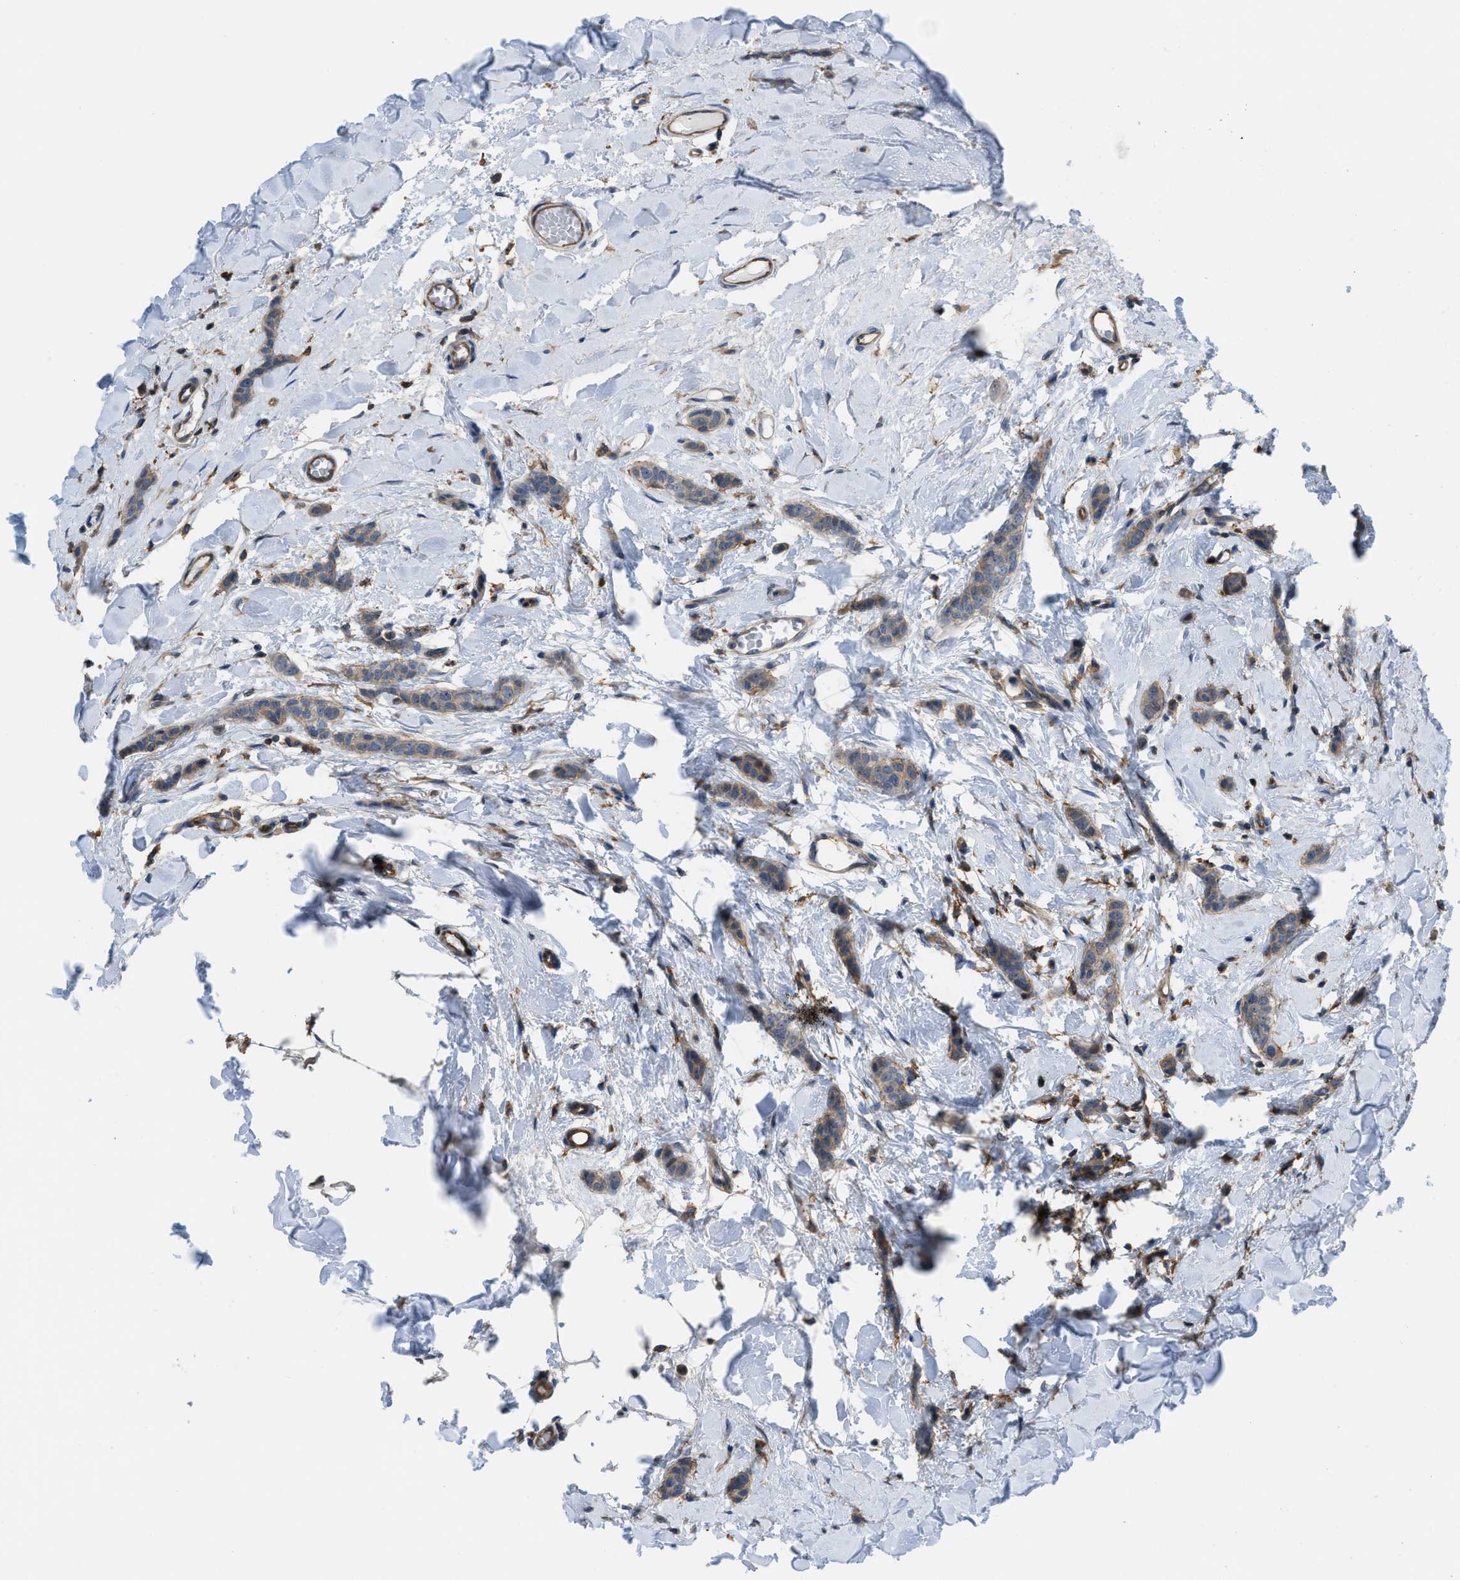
{"staining": {"intensity": "moderate", "quantity": ">75%", "location": "cytoplasmic/membranous"}, "tissue": "breast cancer", "cell_type": "Tumor cells", "image_type": "cancer", "snomed": [{"axis": "morphology", "description": "Lobular carcinoma"}, {"axis": "topography", "description": "Skin"}, {"axis": "topography", "description": "Breast"}], "caption": "IHC photomicrograph of lobular carcinoma (breast) stained for a protein (brown), which displays medium levels of moderate cytoplasmic/membranous expression in about >75% of tumor cells.", "gene": "MYO18A", "patient": {"sex": "female", "age": 46}}